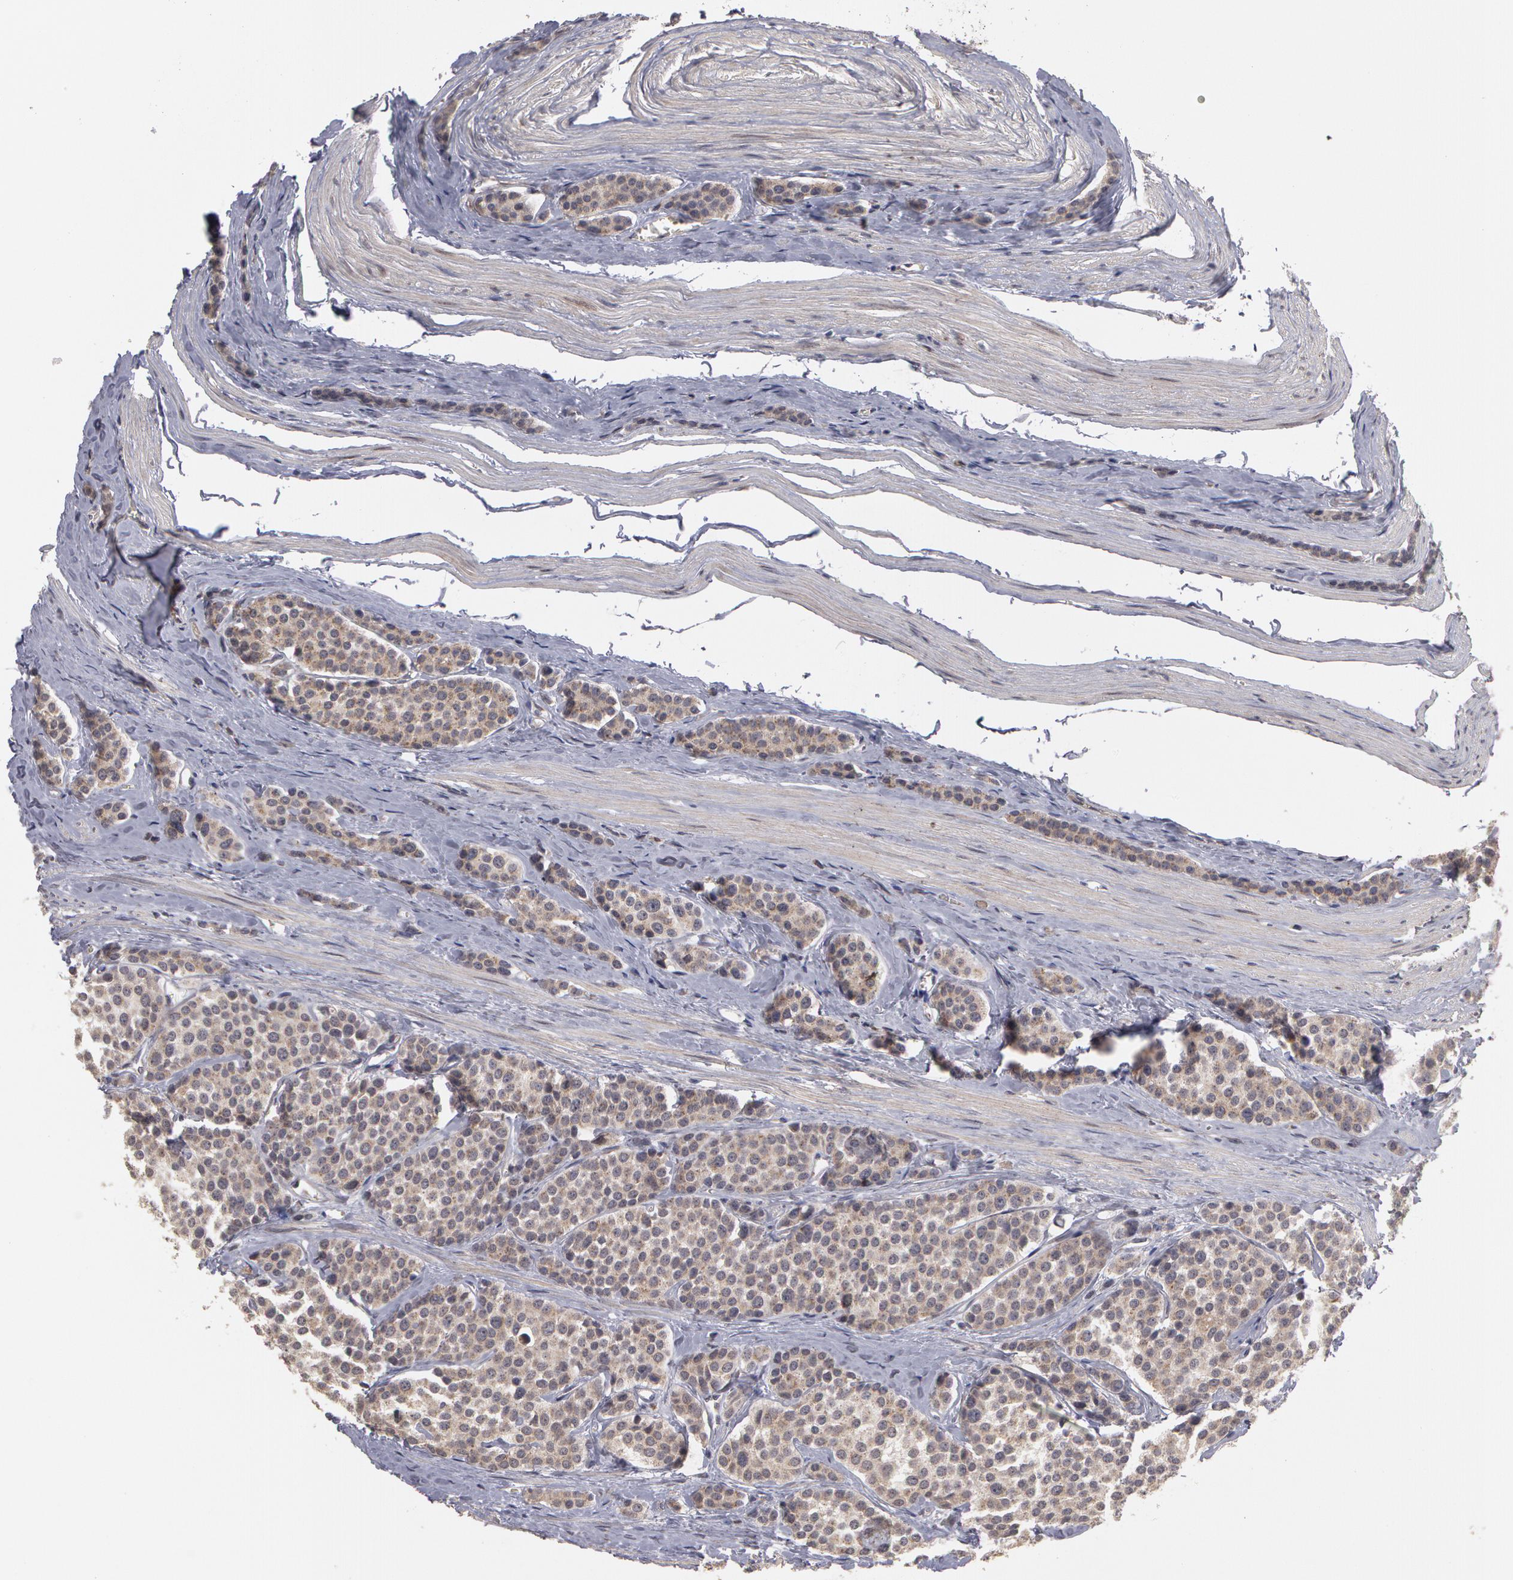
{"staining": {"intensity": "negative", "quantity": "none", "location": "none"}, "tissue": "carcinoid", "cell_type": "Tumor cells", "image_type": "cancer", "snomed": [{"axis": "morphology", "description": "Carcinoid, malignant, NOS"}, {"axis": "topography", "description": "Small intestine"}], "caption": "Tumor cells are negative for protein expression in human malignant carcinoid.", "gene": "STX5", "patient": {"sex": "male", "age": 60}}